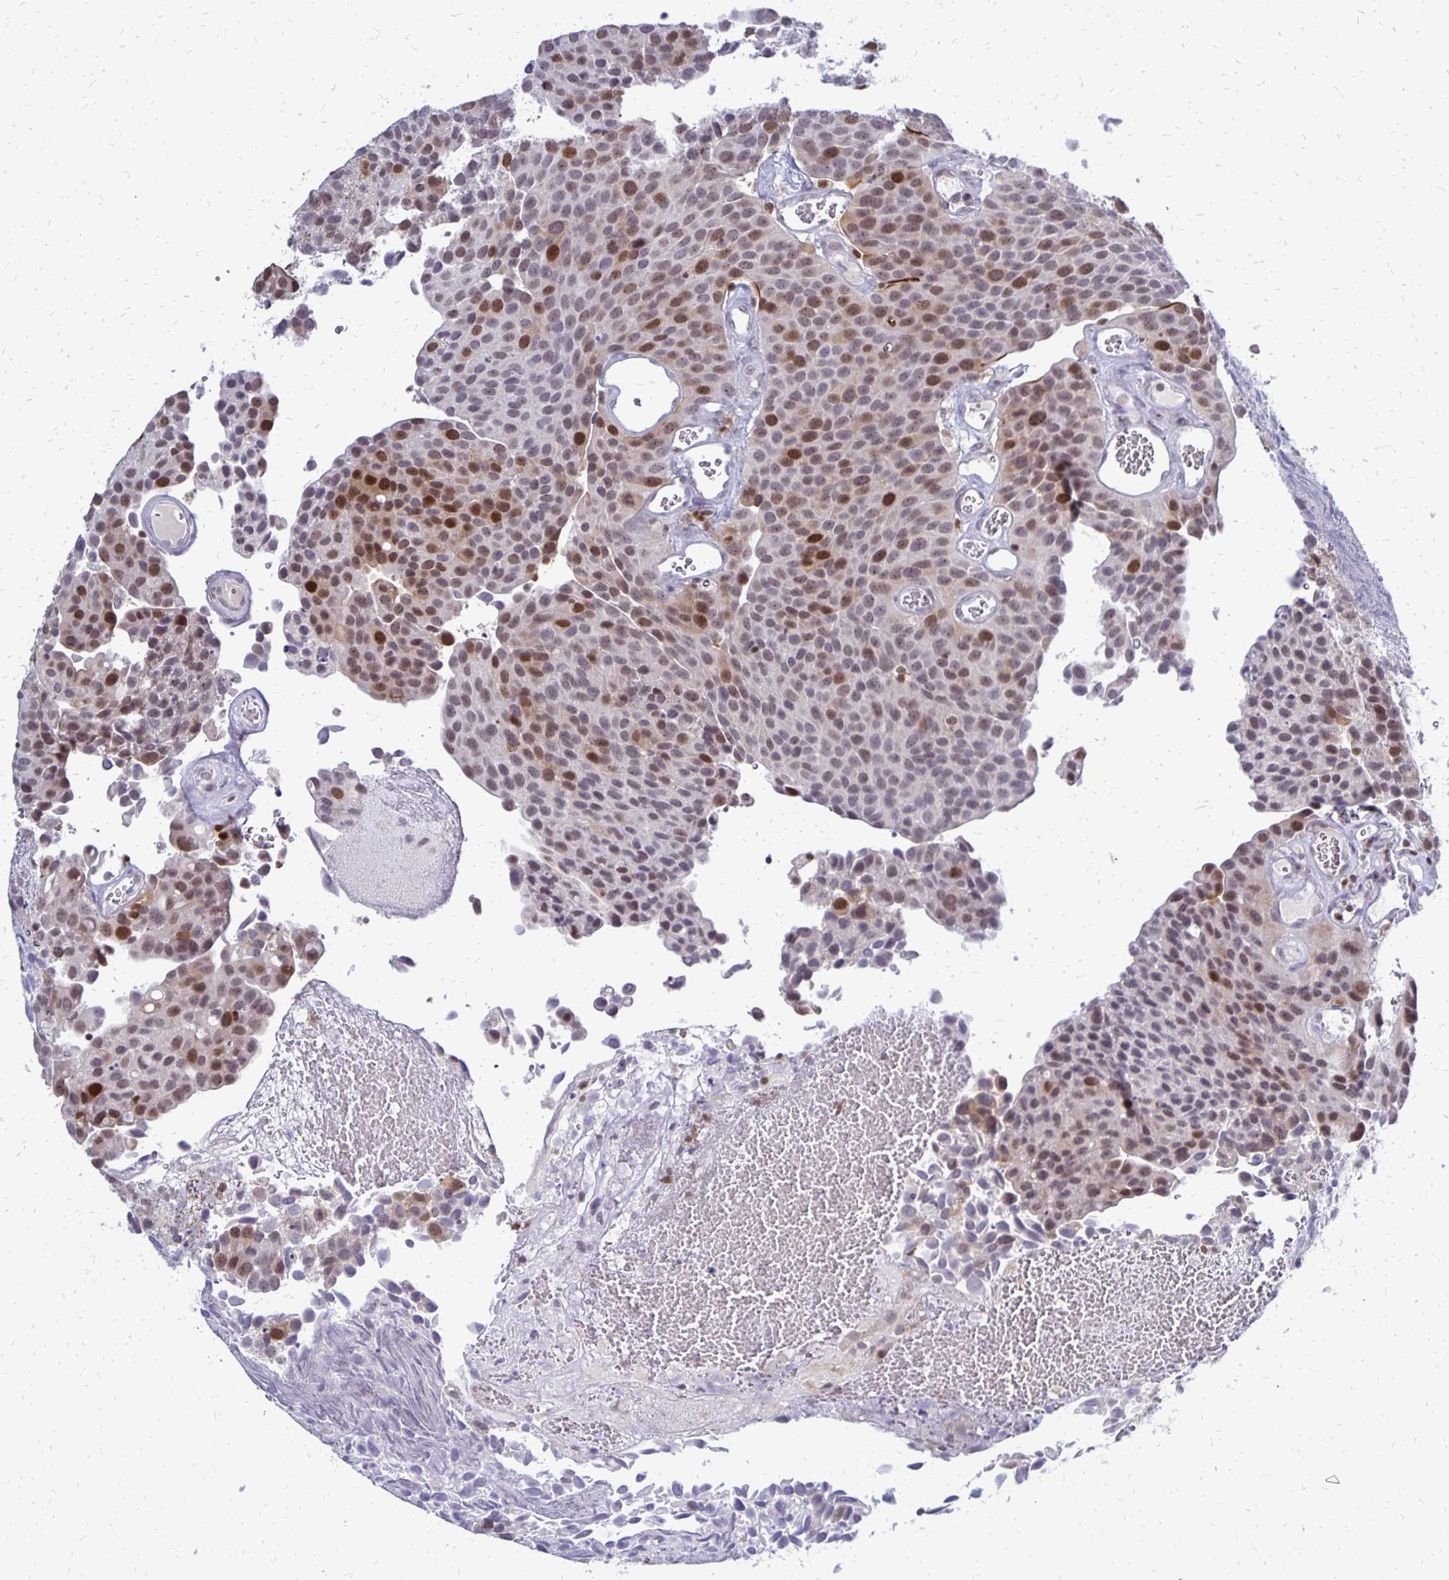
{"staining": {"intensity": "moderate", "quantity": "25%-75%", "location": "nuclear"}, "tissue": "urothelial cancer", "cell_type": "Tumor cells", "image_type": "cancer", "snomed": [{"axis": "morphology", "description": "Urothelial carcinoma, Low grade"}, {"axis": "topography", "description": "Urinary bladder"}], "caption": "Urothelial cancer stained with DAB (3,3'-diaminobenzidine) IHC reveals medium levels of moderate nuclear expression in about 25%-75% of tumor cells.", "gene": "DCK", "patient": {"sex": "female", "age": 69}}